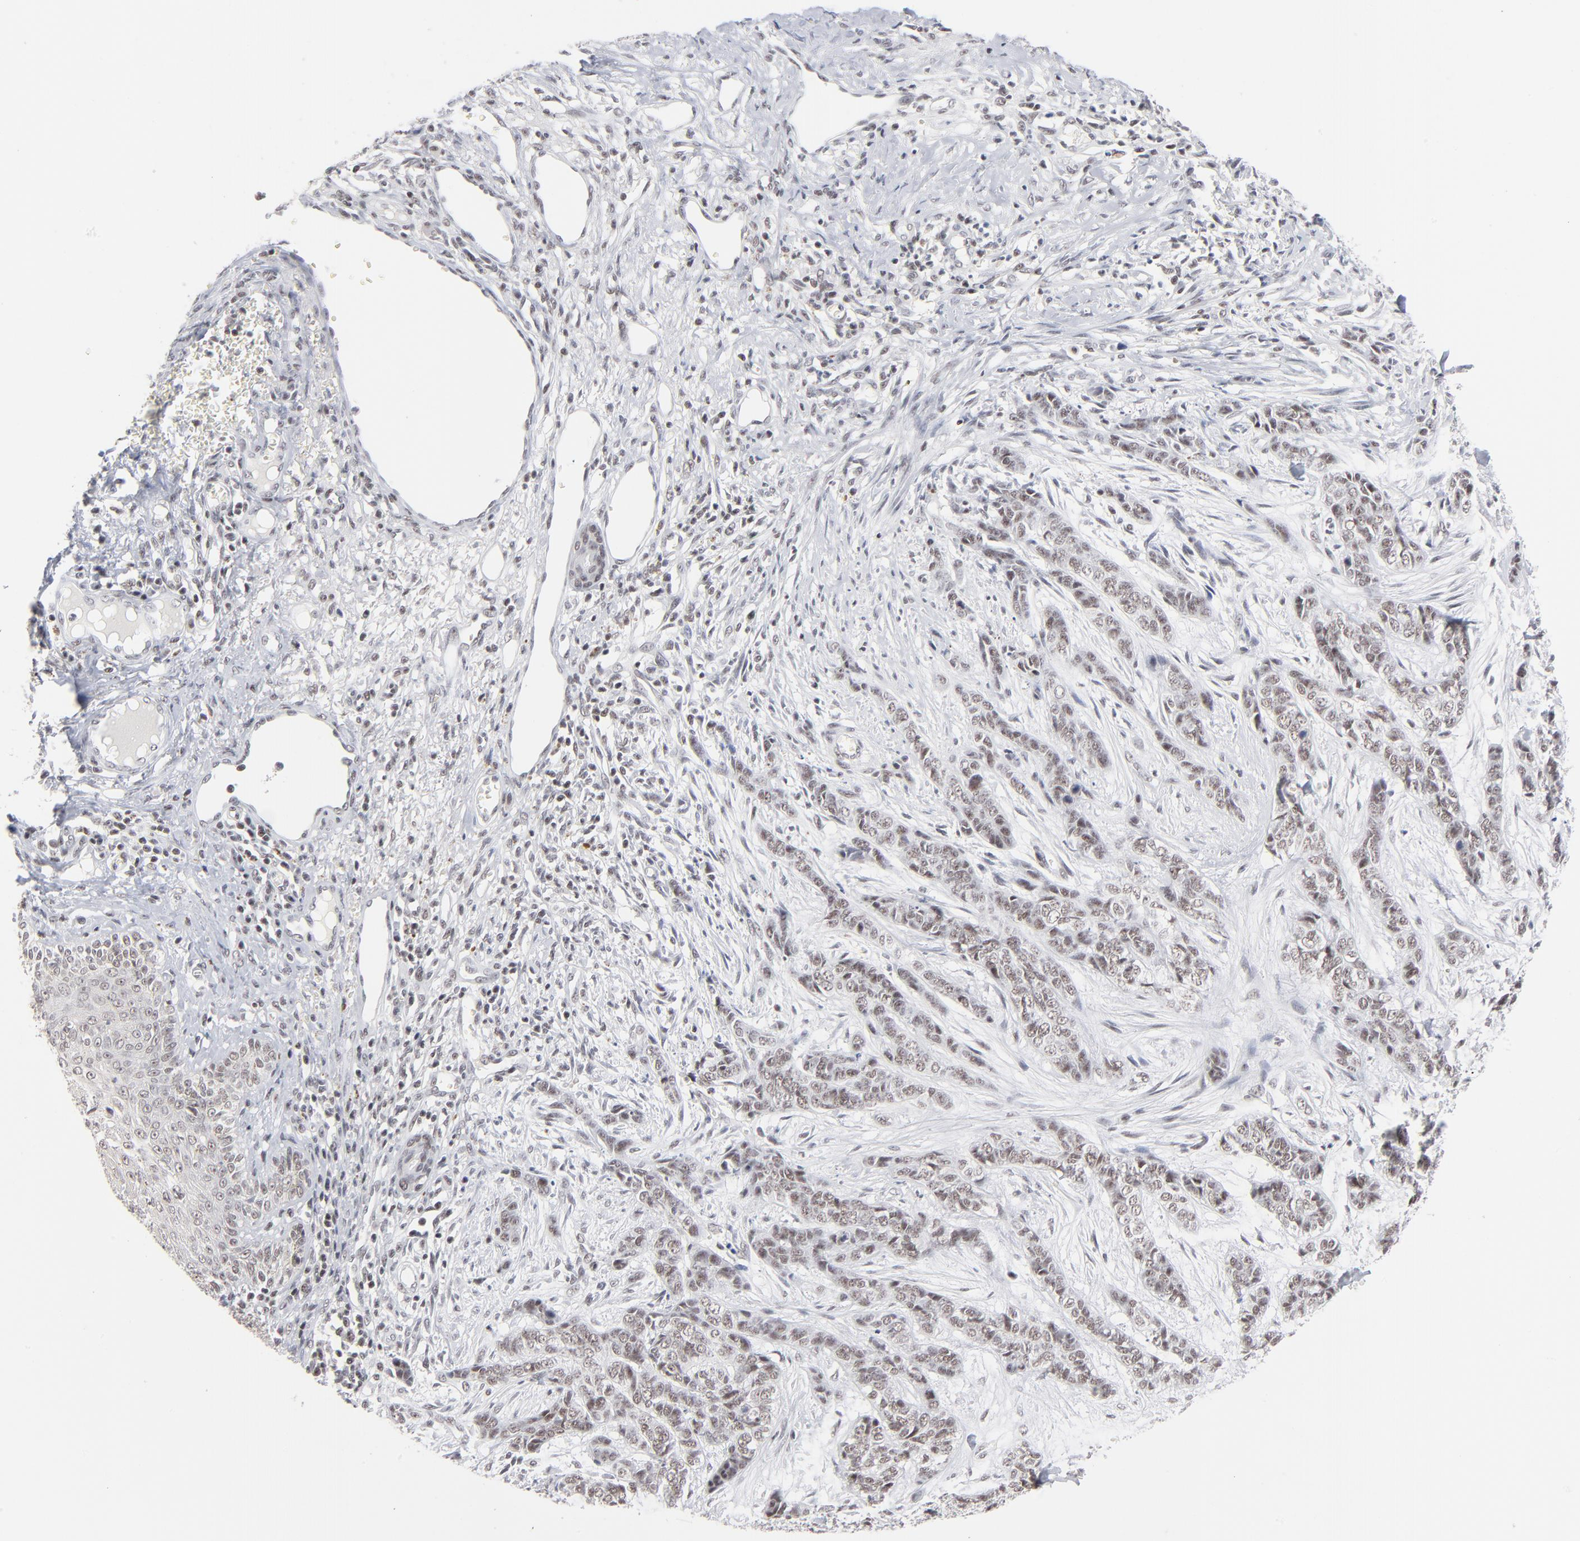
{"staining": {"intensity": "weak", "quantity": ">75%", "location": "nuclear"}, "tissue": "skin cancer", "cell_type": "Tumor cells", "image_type": "cancer", "snomed": [{"axis": "morphology", "description": "Basal cell carcinoma"}, {"axis": "topography", "description": "Skin"}], "caption": "The histopathology image displays staining of skin cancer, revealing weak nuclear protein expression (brown color) within tumor cells. The protein is shown in brown color, while the nuclei are stained blue.", "gene": "ZNF143", "patient": {"sex": "female", "age": 64}}